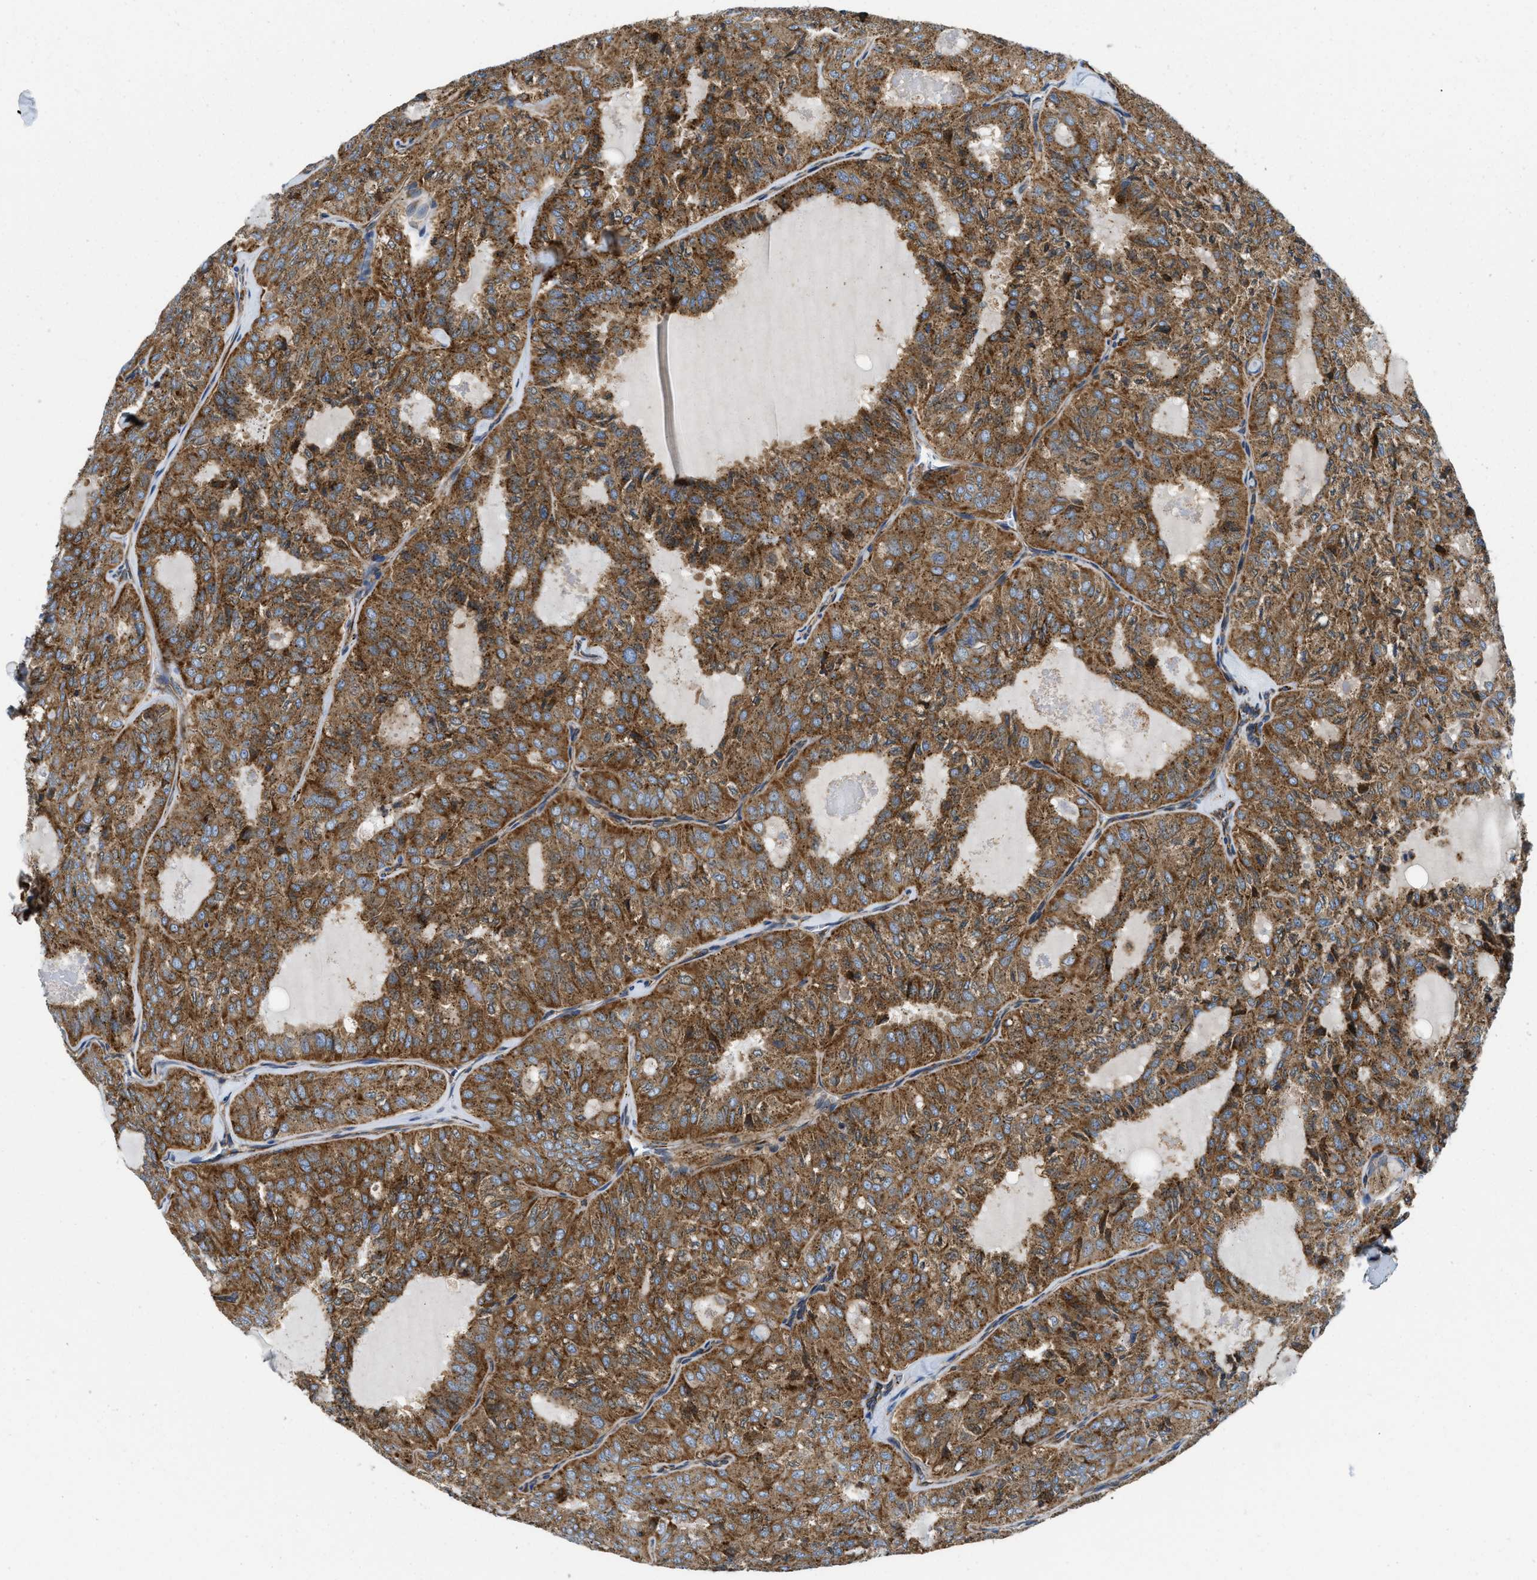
{"staining": {"intensity": "moderate", "quantity": ">75%", "location": "cytoplasmic/membranous"}, "tissue": "thyroid cancer", "cell_type": "Tumor cells", "image_type": "cancer", "snomed": [{"axis": "morphology", "description": "Follicular adenoma carcinoma, NOS"}, {"axis": "topography", "description": "Thyroid gland"}], "caption": "The micrograph demonstrates immunohistochemical staining of follicular adenoma carcinoma (thyroid). There is moderate cytoplasmic/membranous staining is identified in approximately >75% of tumor cells. Using DAB (3,3'-diaminobenzidine) (brown) and hematoxylin (blue) stains, captured at high magnification using brightfield microscopy.", "gene": "HSD17B12", "patient": {"sex": "male", "age": 75}}